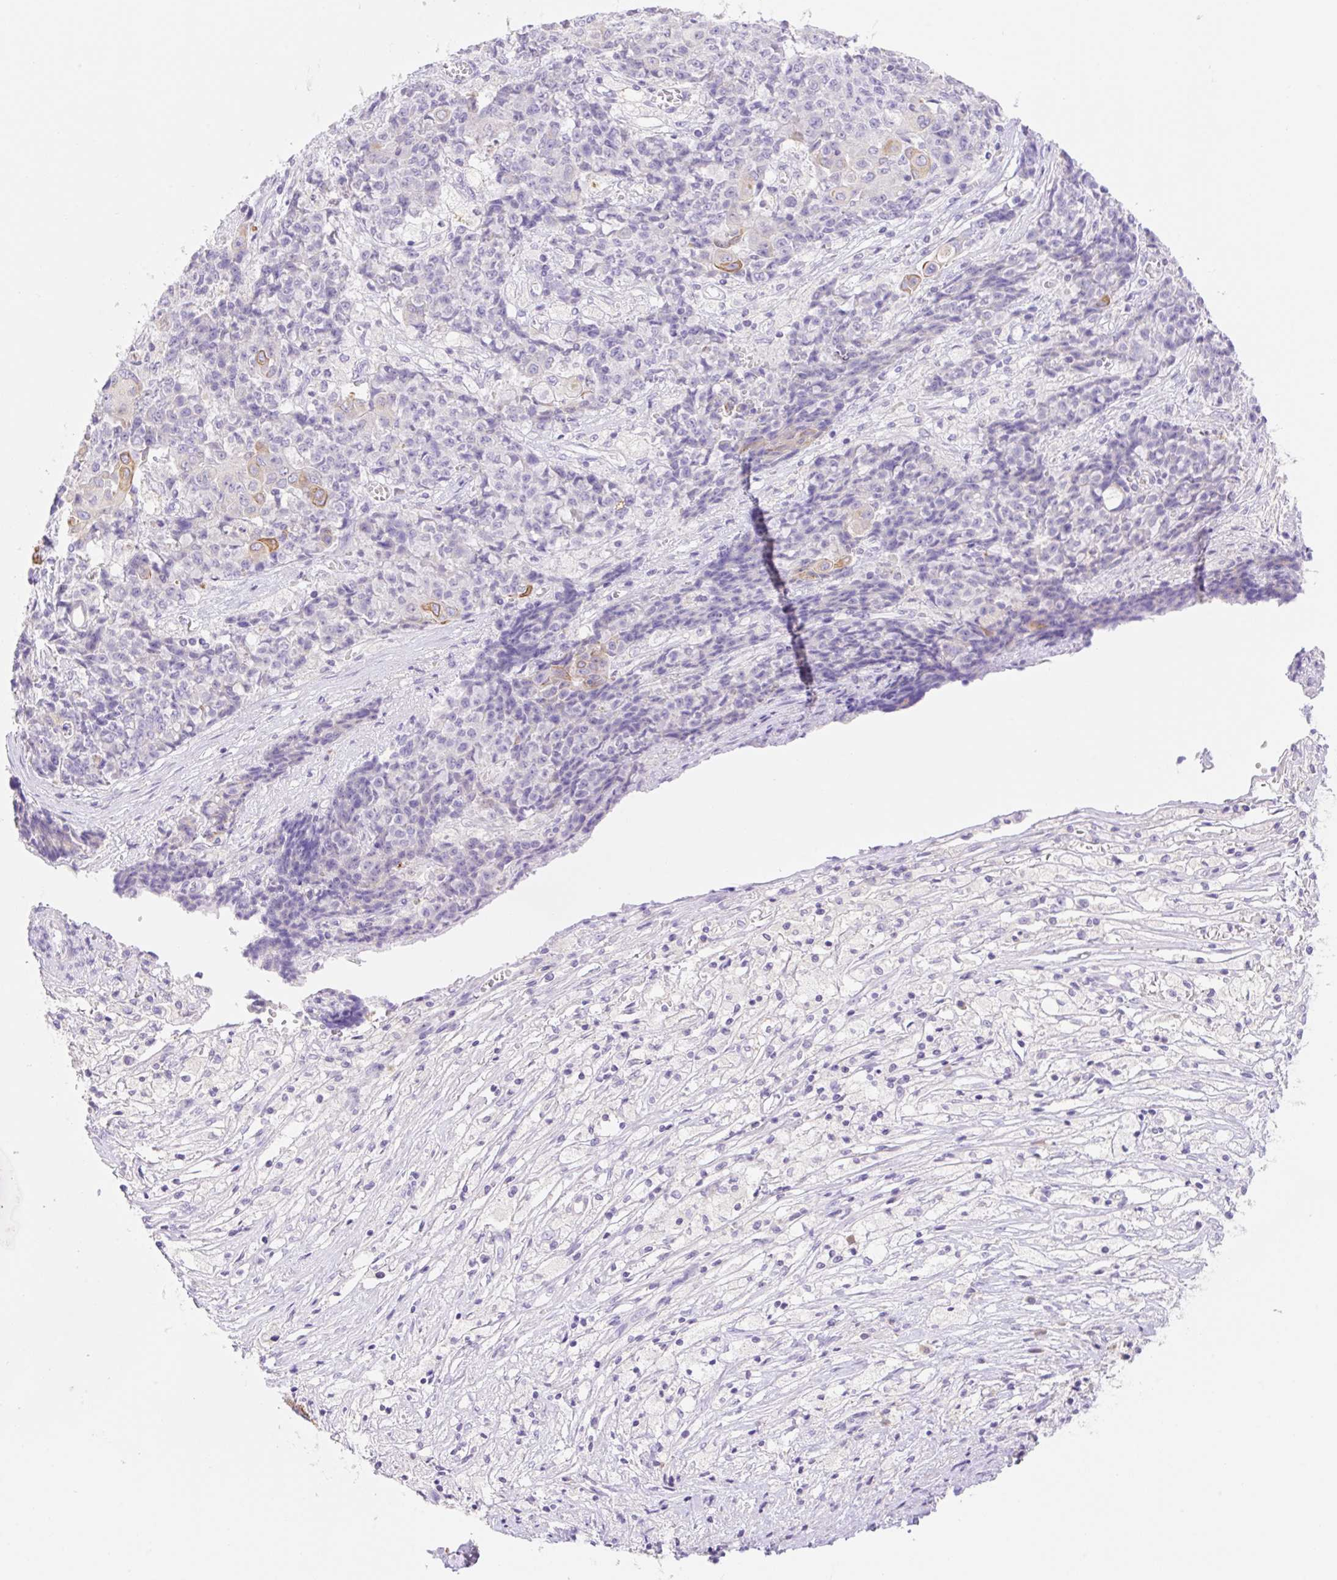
{"staining": {"intensity": "moderate", "quantity": "<25%", "location": "cytoplasmic/membranous"}, "tissue": "ovarian cancer", "cell_type": "Tumor cells", "image_type": "cancer", "snomed": [{"axis": "morphology", "description": "Carcinoma, endometroid"}, {"axis": "topography", "description": "Ovary"}], "caption": "An immunohistochemistry (IHC) photomicrograph of tumor tissue is shown. Protein staining in brown highlights moderate cytoplasmic/membranous positivity in ovarian cancer (endometroid carcinoma) within tumor cells. The protein of interest is shown in brown color, while the nuclei are stained blue.", "gene": "DENND5A", "patient": {"sex": "female", "age": 42}}